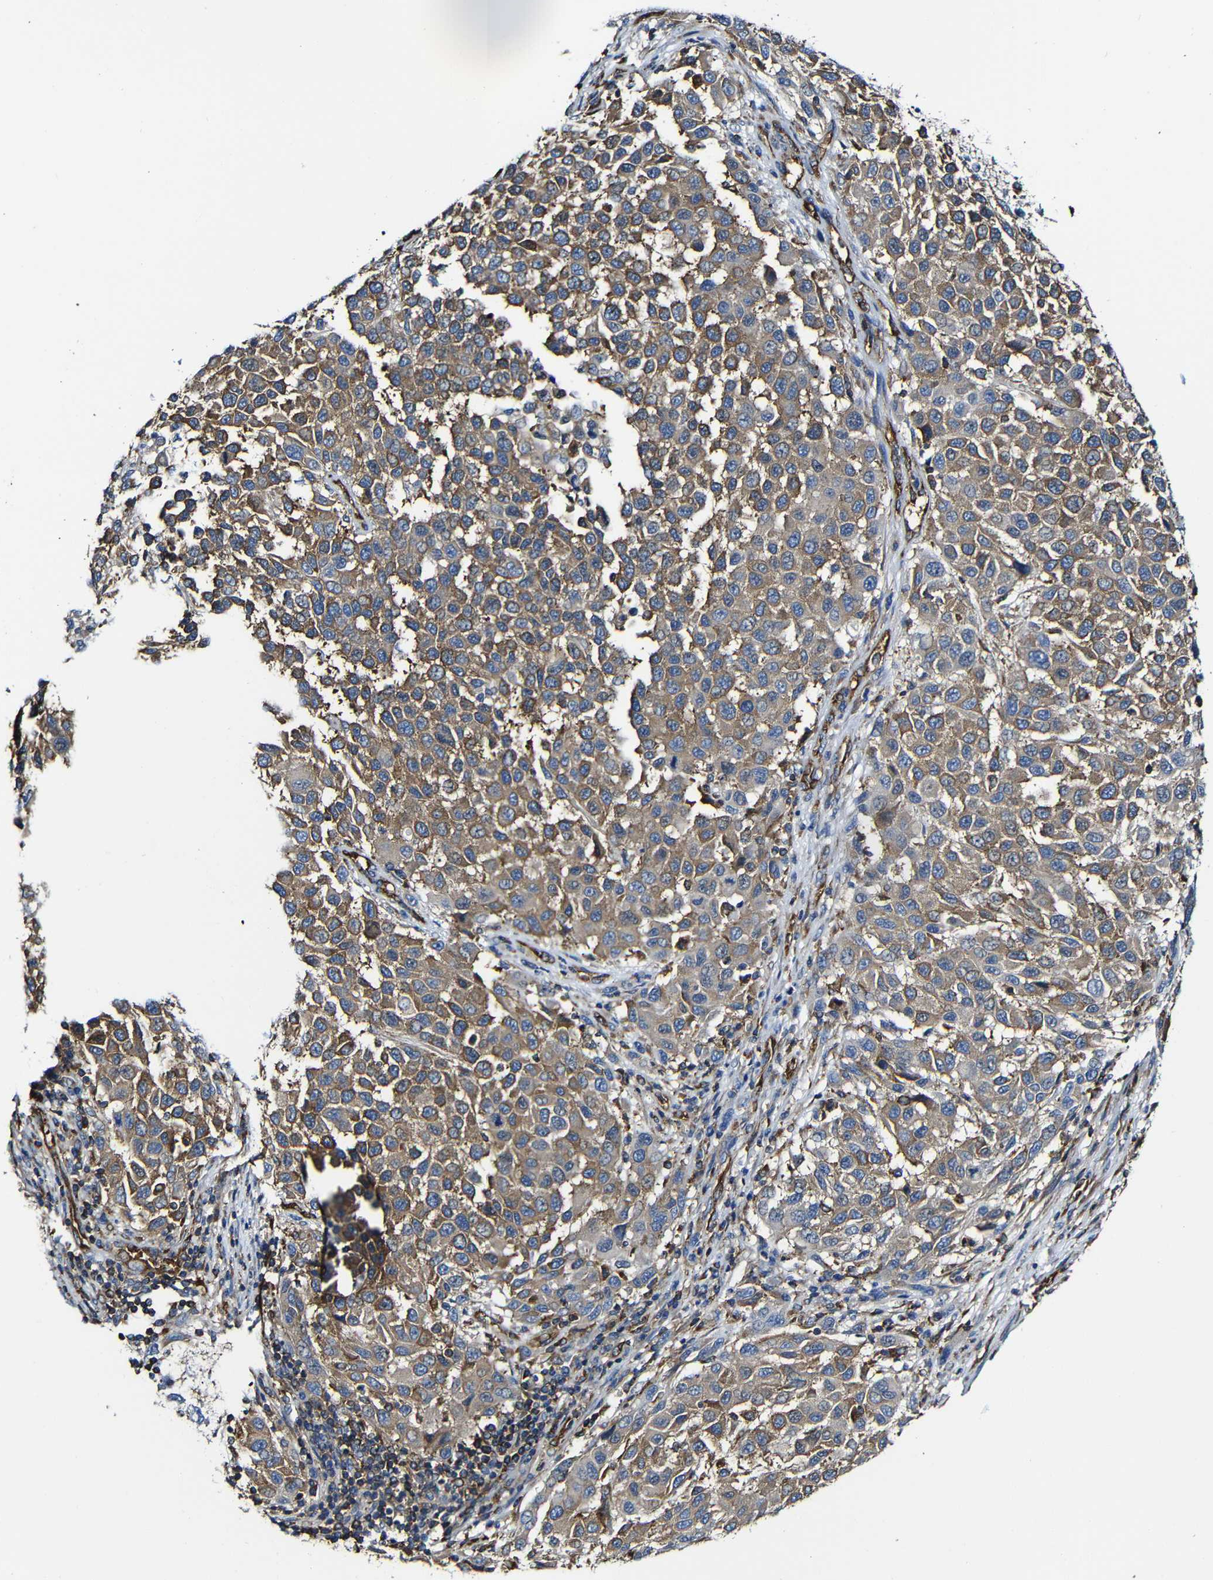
{"staining": {"intensity": "moderate", "quantity": ">75%", "location": "cytoplasmic/membranous"}, "tissue": "melanoma", "cell_type": "Tumor cells", "image_type": "cancer", "snomed": [{"axis": "morphology", "description": "Malignant melanoma, Metastatic site"}, {"axis": "topography", "description": "Lymph node"}], "caption": "Protein expression analysis of malignant melanoma (metastatic site) demonstrates moderate cytoplasmic/membranous expression in about >75% of tumor cells.", "gene": "MSN", "patient": {"sex": "male", "age": 61}}